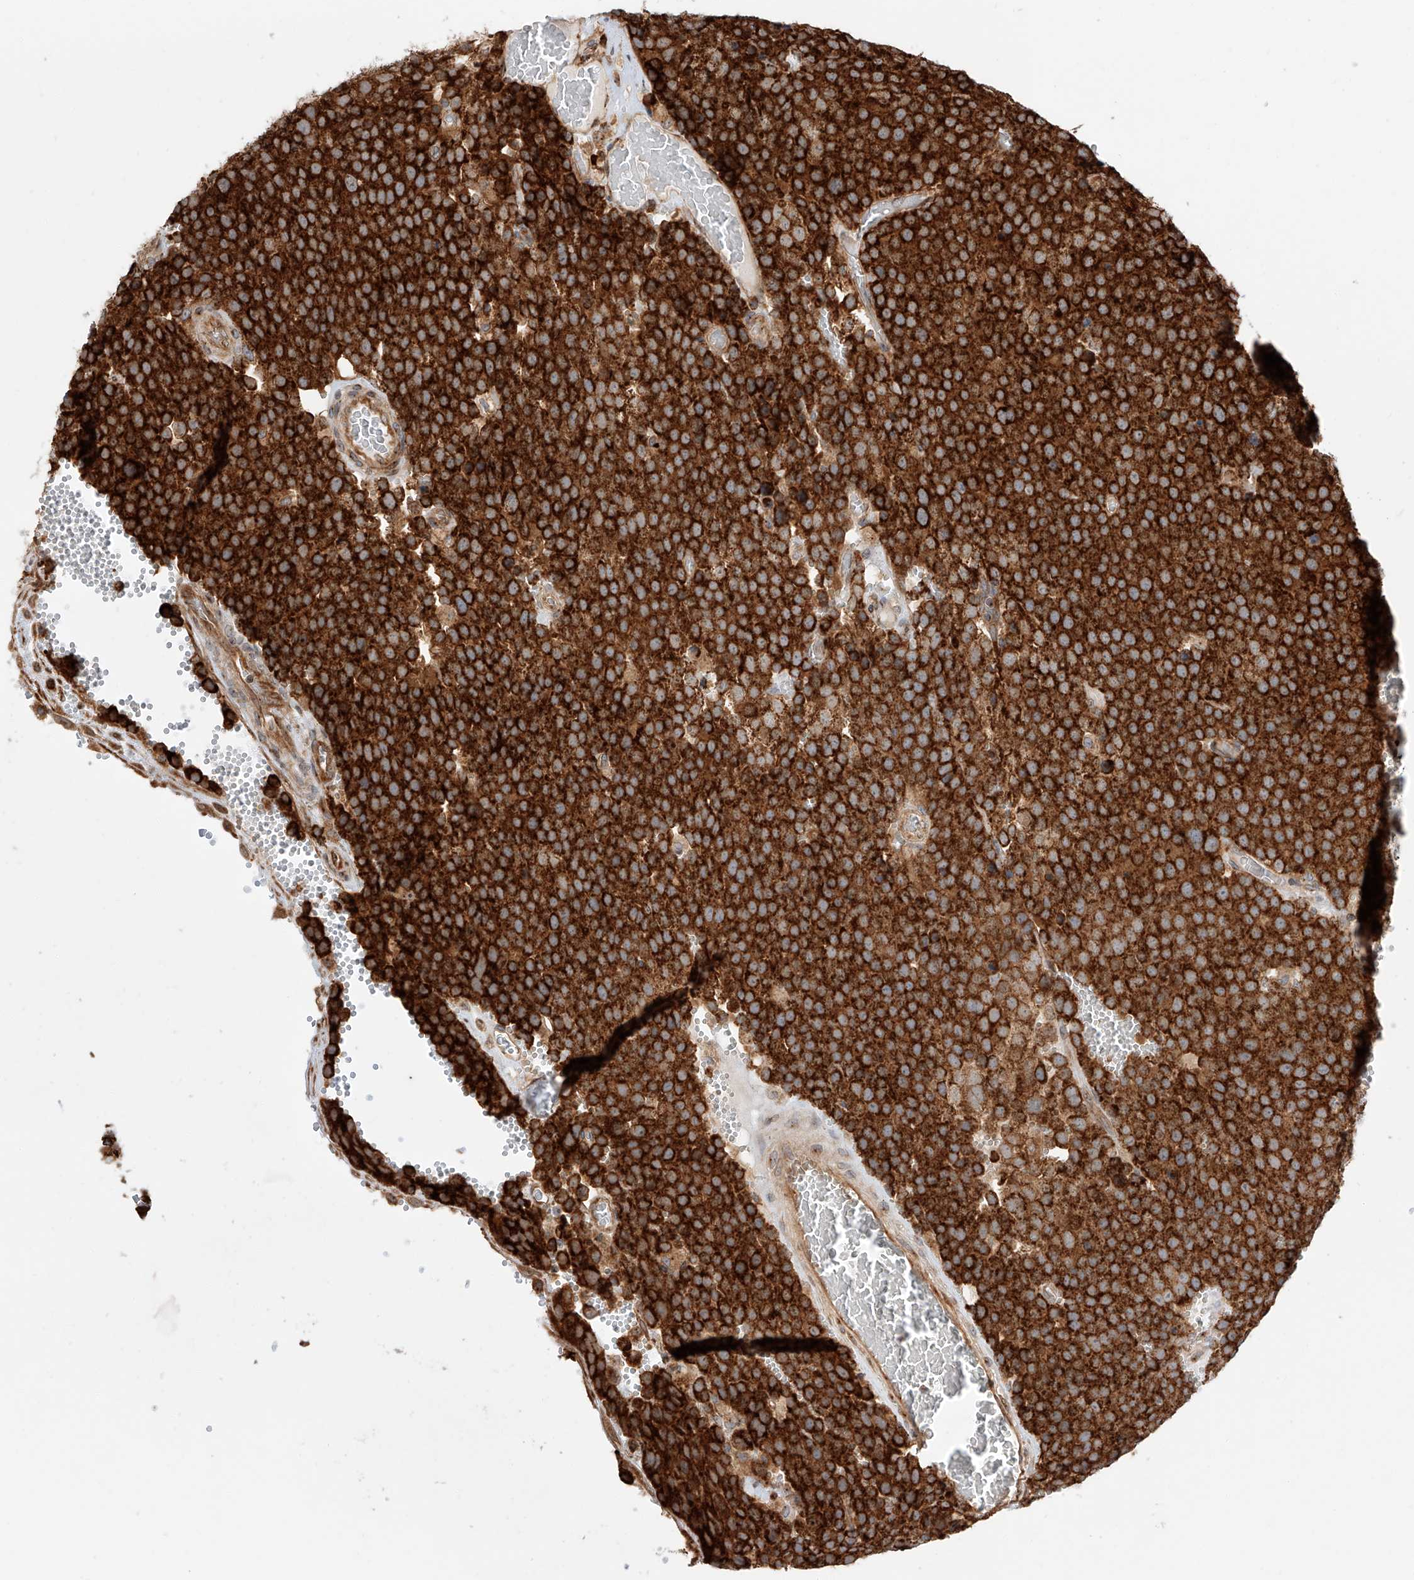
{"staining": {"intensity": "strong", "quantity": ">75%", "location": "cytoplasmic/membranous"}, "tissue": "testis cancer", "cell_type": "Tumor cells", "image_type": "cancer", "snomed": [{"axis": "morphology", "description": "Seminoma, NOS"}, {"axis": "topography", "description": "Testis"}], "caption": "This image reveals IHC staining of human seminoma (testis), with high strong cytoplasmic/membranous positivity in approximately >75% of tumor cells.", "gene": "ISCA2", "patient": {"sex": "male", "age": 71}}